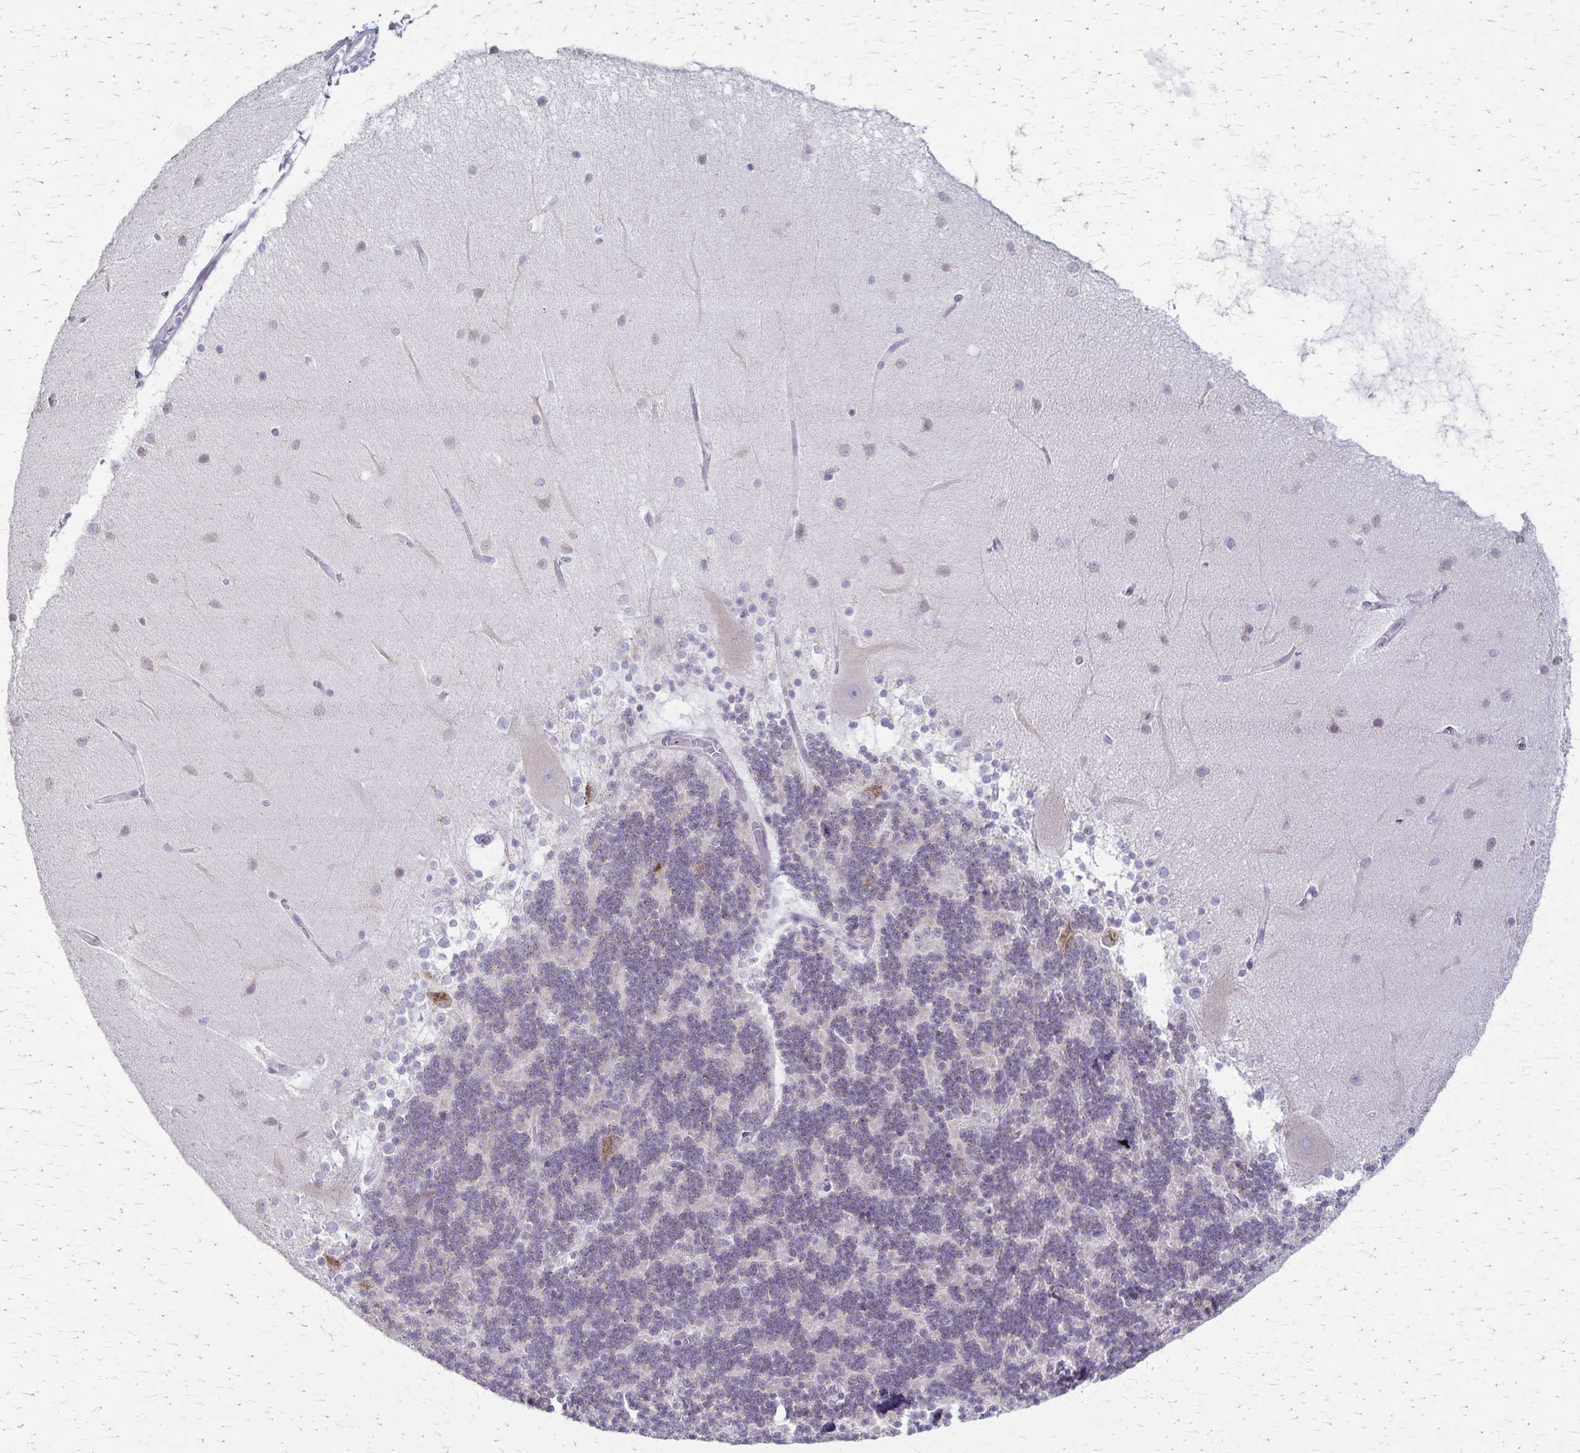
{"staining": {"intensity": "negative", "quantity": "none", "location": "none"}, "tissue": "cerebellum", "cell_type": "Cells in granular layer", "image_type": "normal", "snomed": [{"axis": "morphology", "description": "Normal tissue, NOS"}, {"axis": "topography", "description": "Cerebellum"}], "caption": "Histopathology image shows no significant protein positivity in cells in granular layer of unremarkable cerebellum.", "gene": "MCFD2", "patient": {"sex": "female", "age": 54}}